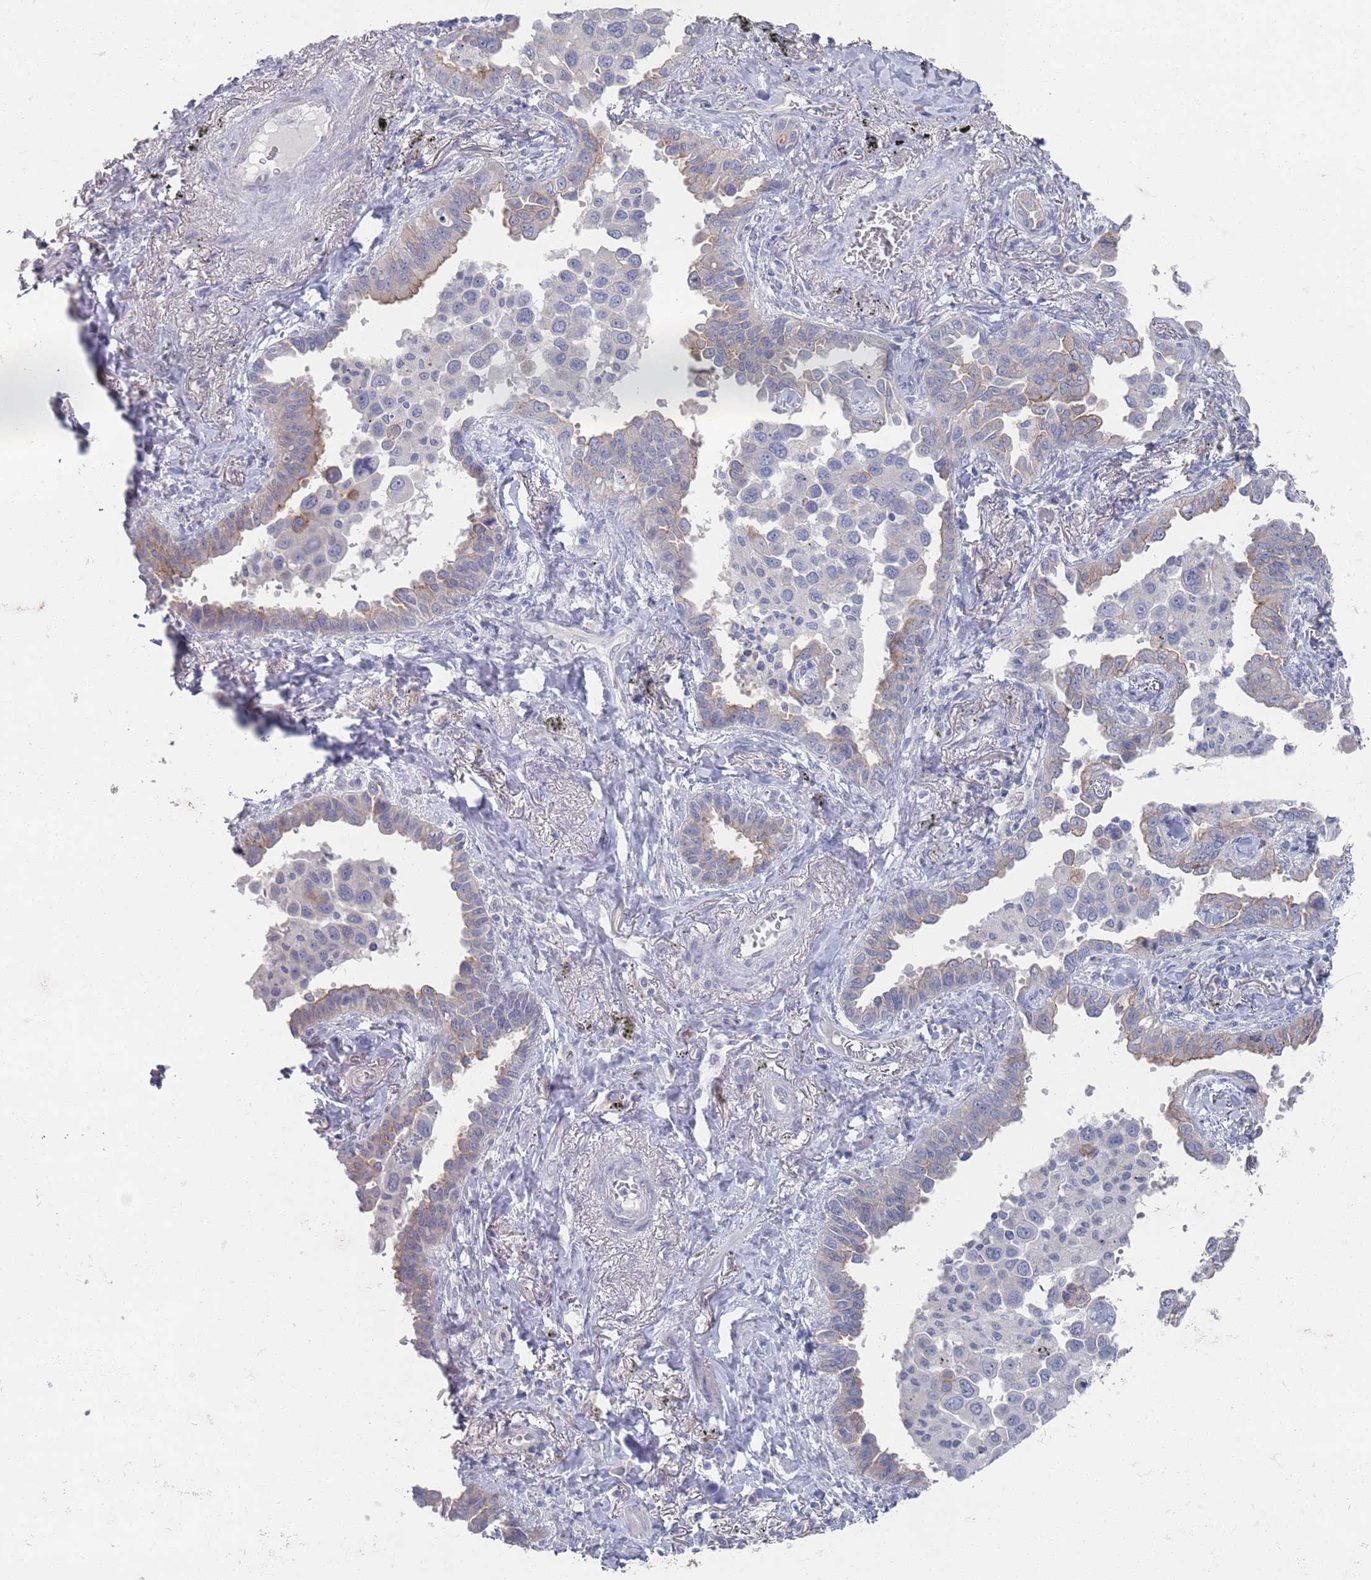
{"staining": {"intensity": "weak", "quantity": "<25%", "location": "cytoplasmic/membranous"}, "tissue": "lung cancer", "cell_type": "Tumor cells", "image_type": "cancer", "snomed": [{"axis": "morphology", "description": "Adenocarcinoma, NOS"}, {"axis": "topography", "description": "Lung"}], "caption": "Photomicrograph shows no protein staining in tumor cells of lung cancer (adenocarcinoma) tissue.", "gene": "PROM2", "patient": {"sex": "male", "age": 67}}